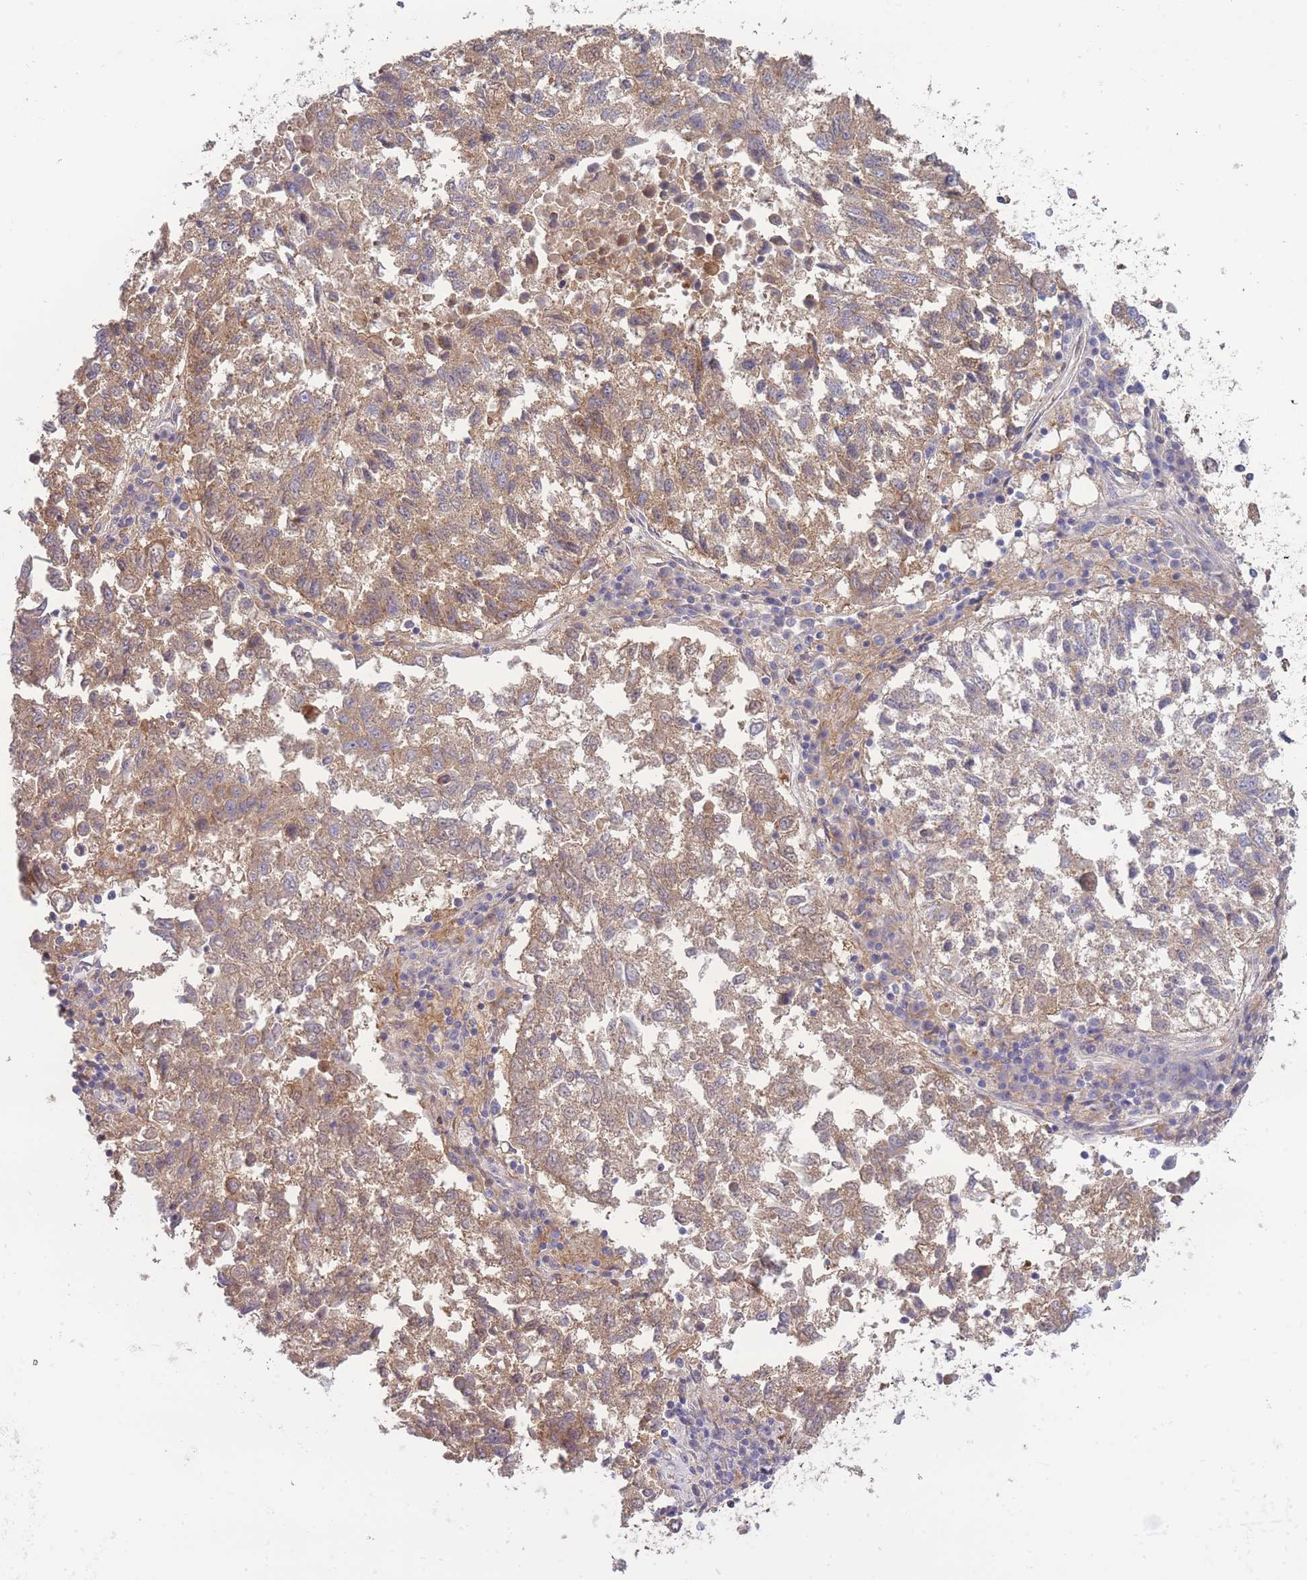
{"staining": {"intensity": "moderate", "quantity": ">75%", "location": "cytoplasmic/membranous"}, "tissue": "lung cancer", "cell_type": "Tumor cells", "image_type": "cancer", "snomed": [{"axis": "morphology", "description": "Squamous cell carcinoma, NOS"}, {"axis": "topography", "description": "Lung"}], "caption": "A medium amount of moderate cytoplasmic/membranous expression is present in about >75% of tumor cells in lung cancer (squamous cell carcinoma) tissue. The protein of interest is stained brown, and the nuclei are stained in blue (DAB IHC with brightfield microscopy, high magnification).", "gene": "STEAP3", "patient": {"sex": "male", "age": 73}}